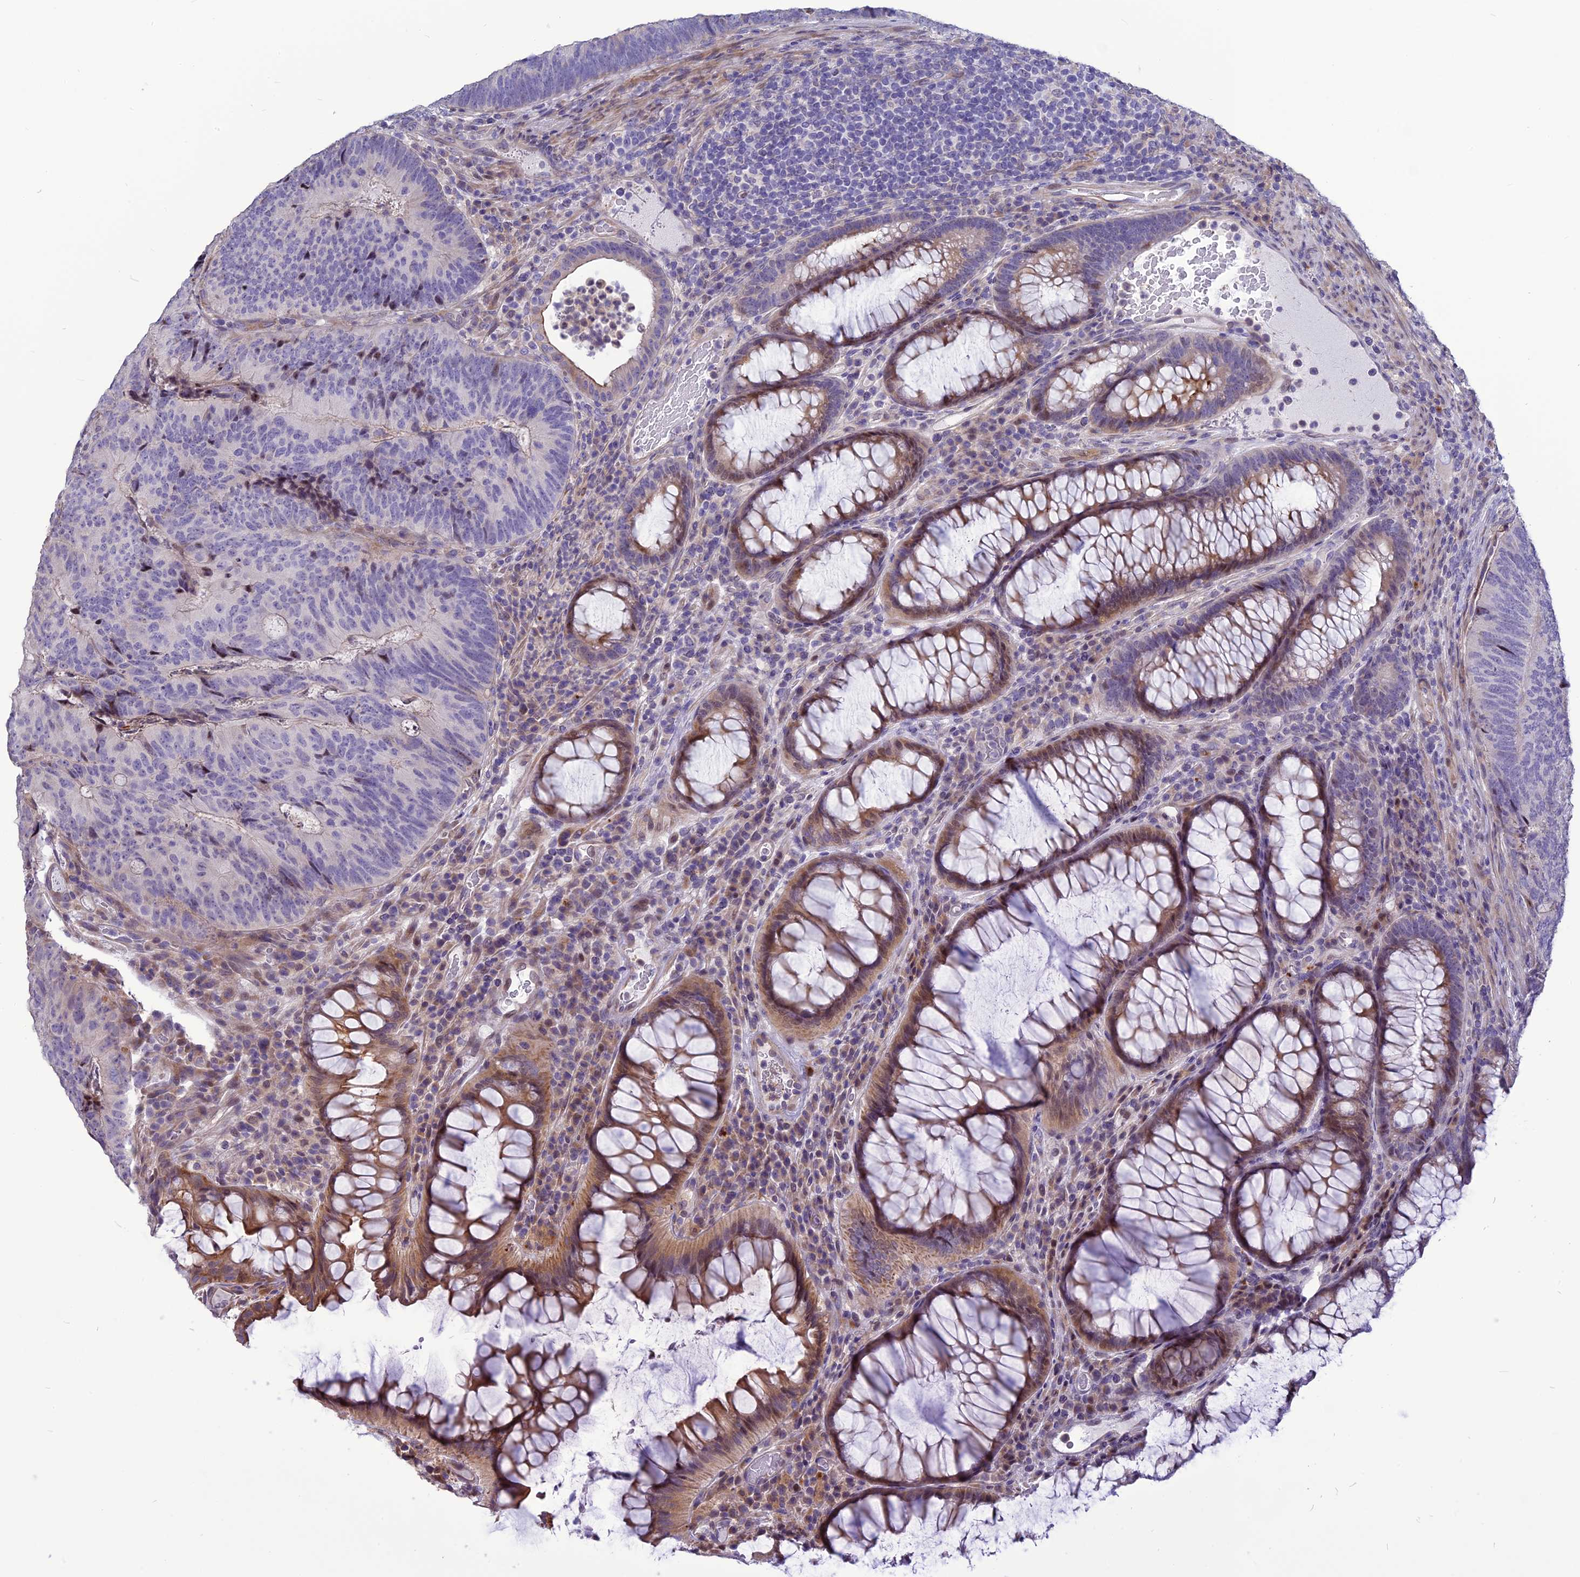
{"staining": {"intensity": "negative", "quantity": "none", "location": "none"}, "tissue": "colorectal cancer", "cell_type": "Tumor cells", "image_type": "cancer", "snomed": [{"axis": "morphology", "description": "Adenocarcinoma, NOS"}, {"axis": "topography", "description": "Colon"}], "caption": "Tumor cells are negative for protein expression in human colorectal adenocarcinoma. (DAB immunohistochemistry (IHC) with hematoxylin counter stain).", "gene": "SPG21", "patient": {"sex": "female", "age": 67}}